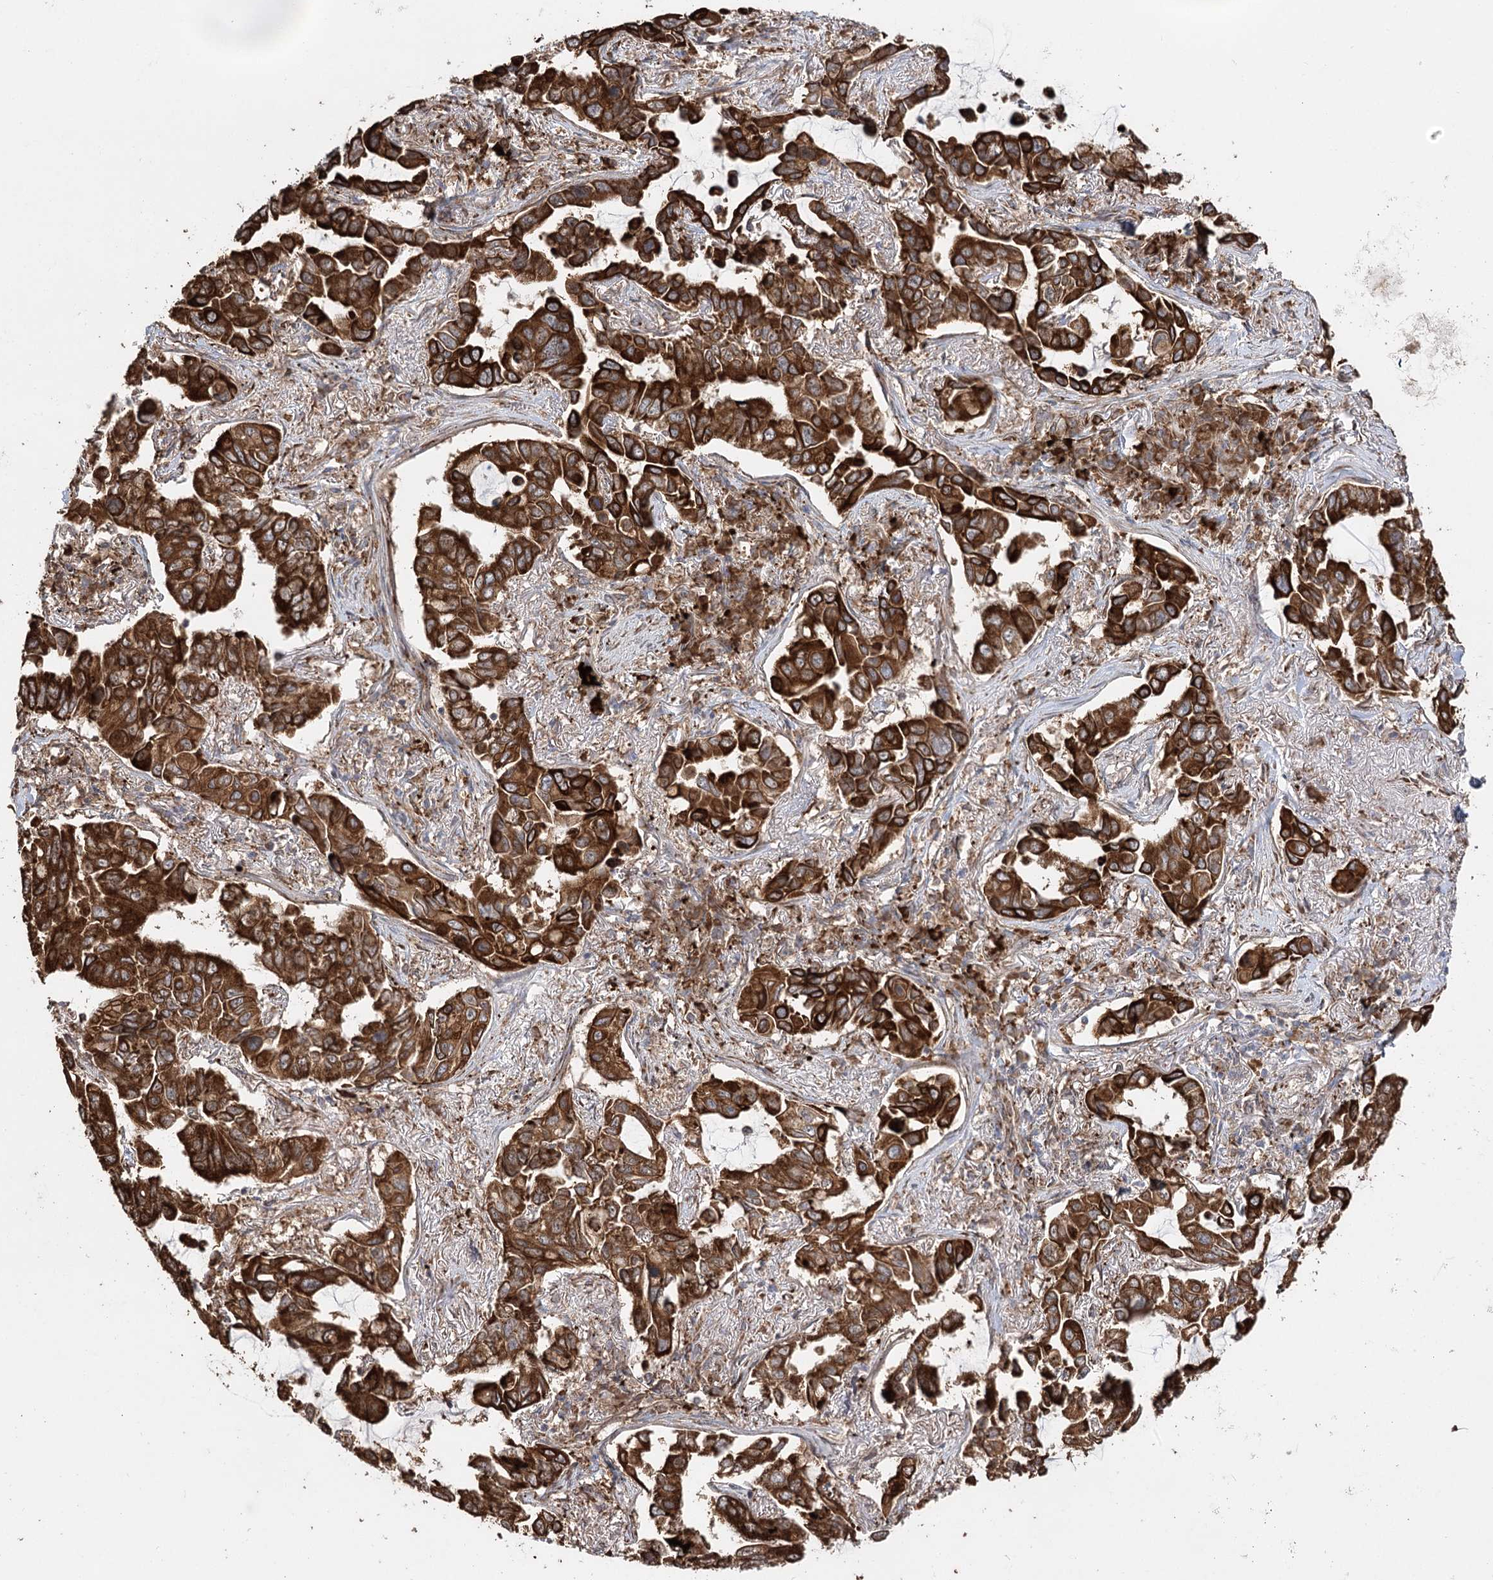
{"staining": {"intensity": "strong", "quantity": ">75%", "location": "cytoplasmic/membranous"}, "tissue": "lung cancer", "cell_type": "Tumor cells", "image_type": "cancer", "snomed": [{"axis": "morphology", "description": "Adenocarcinoma, NOS"}, {"axis": "topography", "description": "Lung"}], "caption": "The micrograph demonstrates staining of lung cancer, revealing strong cytoplasmic/membranous protein expression (brown color) within tumor cells.", "gene": "DNAJB14", "patient": {"sex": "male", "age": 64}}